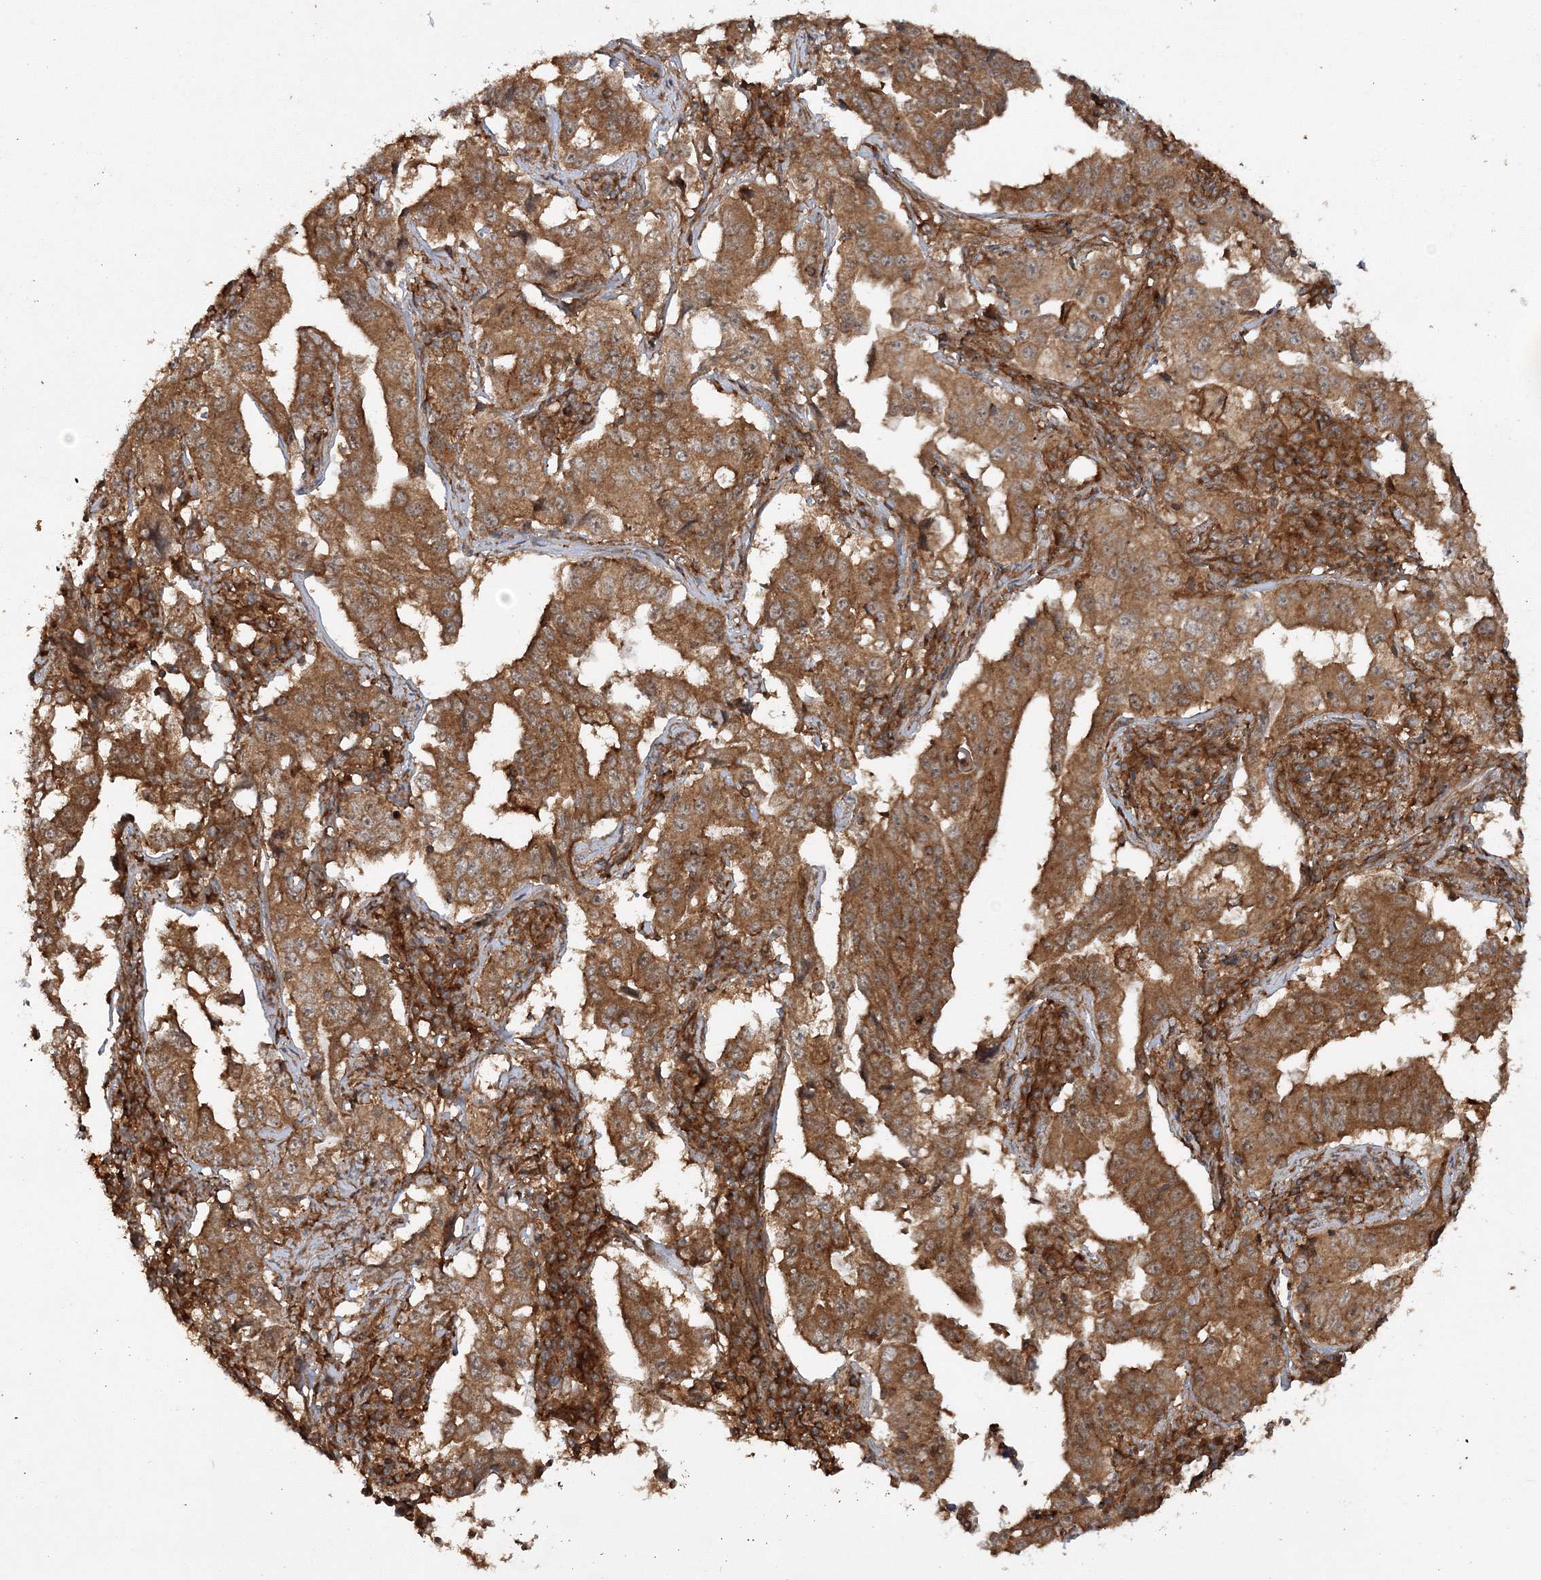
{"staining": {"intensity": "moderate", "quantity": ">75%", "location": "cytoplasmic/membranous"}, "tissue": "lung cancer", "cell_type": "Tumor cells", "image_type": "cancer", "snomed": [{"axis": "morphology", "description": "Adenocarcinoma, NOS"}, {"axis": "topography", "description": "Lung"}], "caption": "Lung adenocarcinoma tissue reveals moderate cytoplasmic/membranous expression in about >75% of tumor cells, visualized by immunohistochemistry. (DAB (3,3'-diaminobenzidine) = brown stain, brightfield microscopy at high magnification).", "gene": "WDR37", "patient": {"sex": "female", "age": 51}}